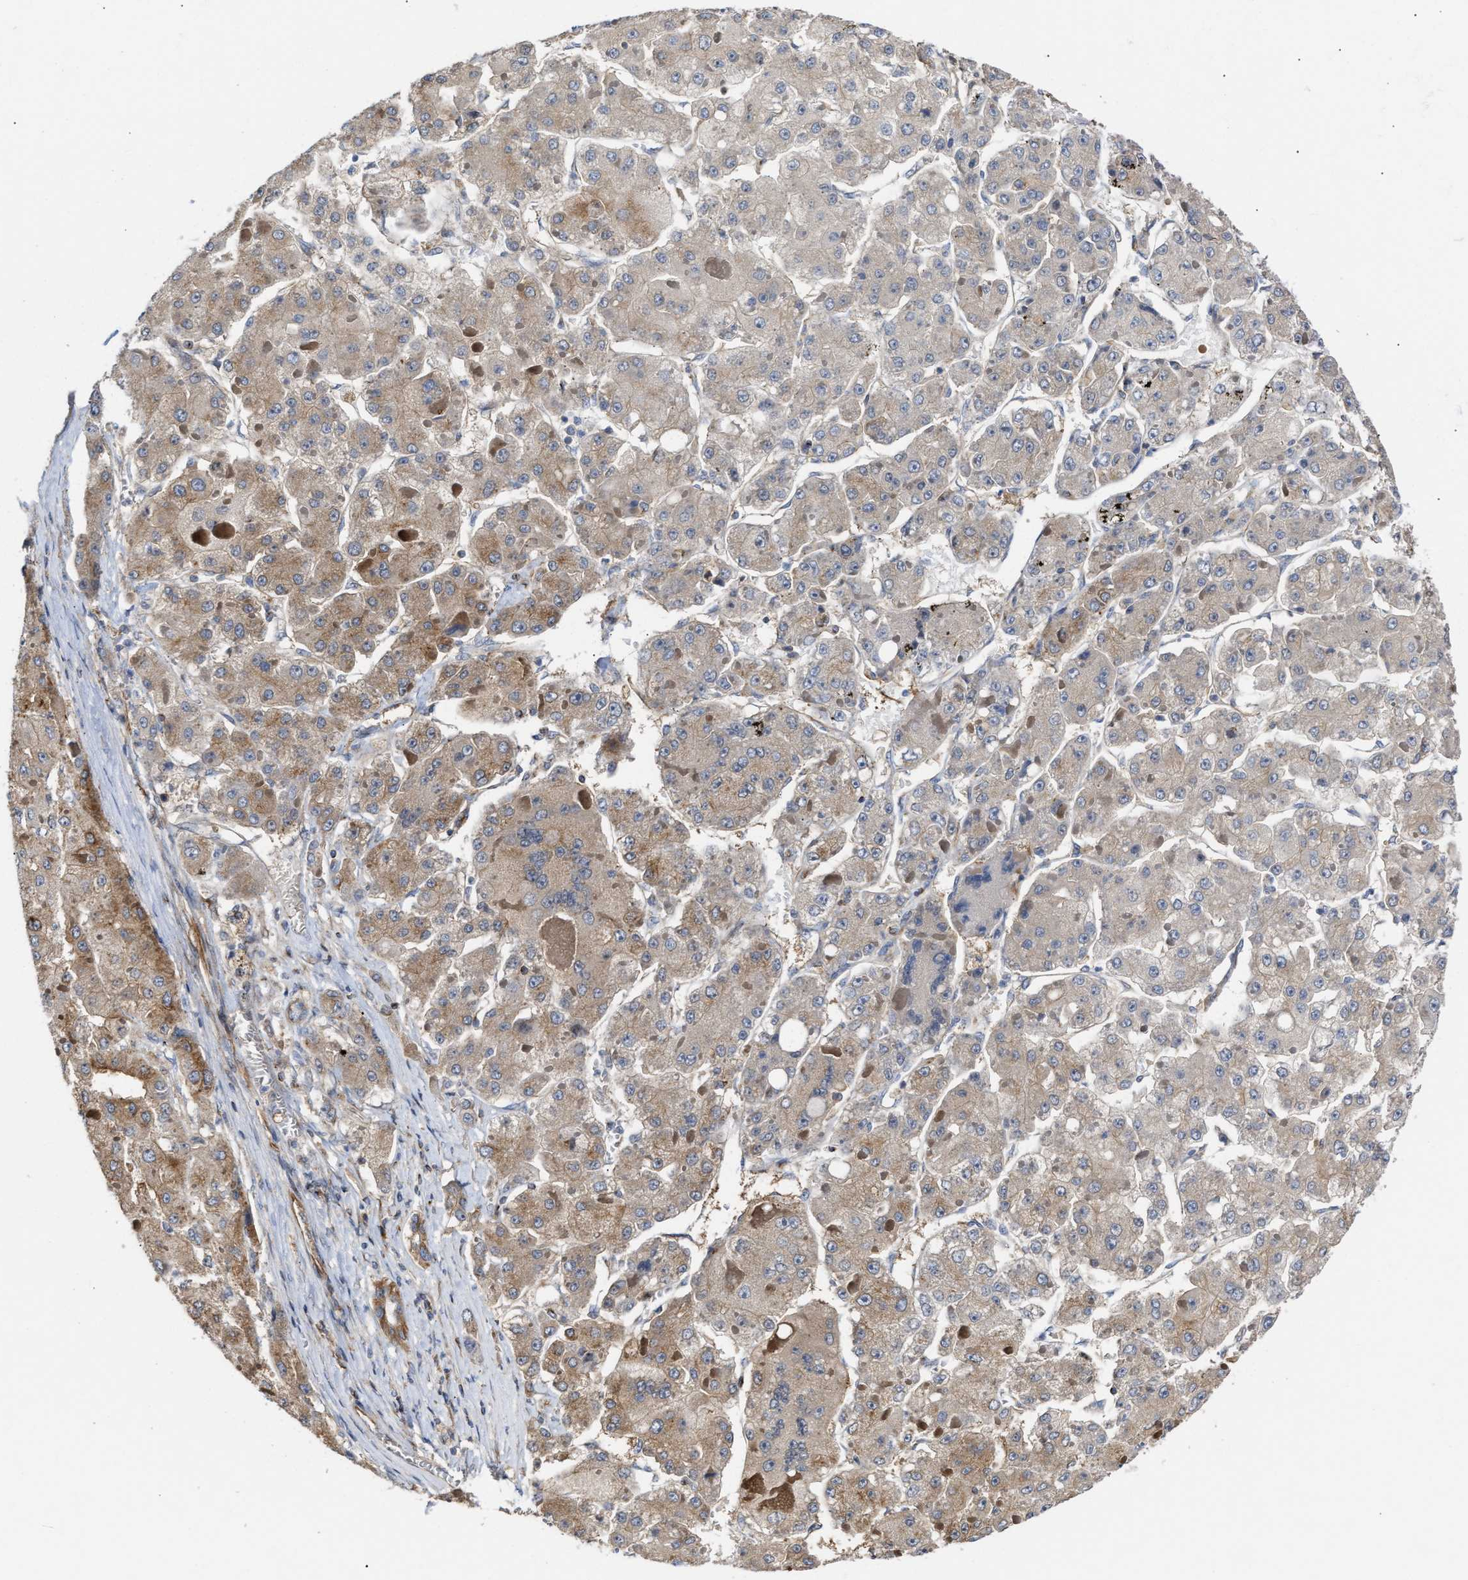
{"staining": {"intensity": "weak", "quantity": "25%-75%", "location": "cytoplasmic/membranous"}, "tissue": "liver cancer", "cell_type": "Tumor cells", "image_type": "cancer", "snomed": [{"axis": "morphology", "description": "Carcinoma, Hepatocellular, NOS"}, {"axis": "topography", "description": "Liver"}], "caption": "Liver cancer (hepatocellular carcinoma) stained with a protein marker shows weak staining in tumor cells.", "gene": "BBLN", "patient": {"sex": "female", "age": 73}}